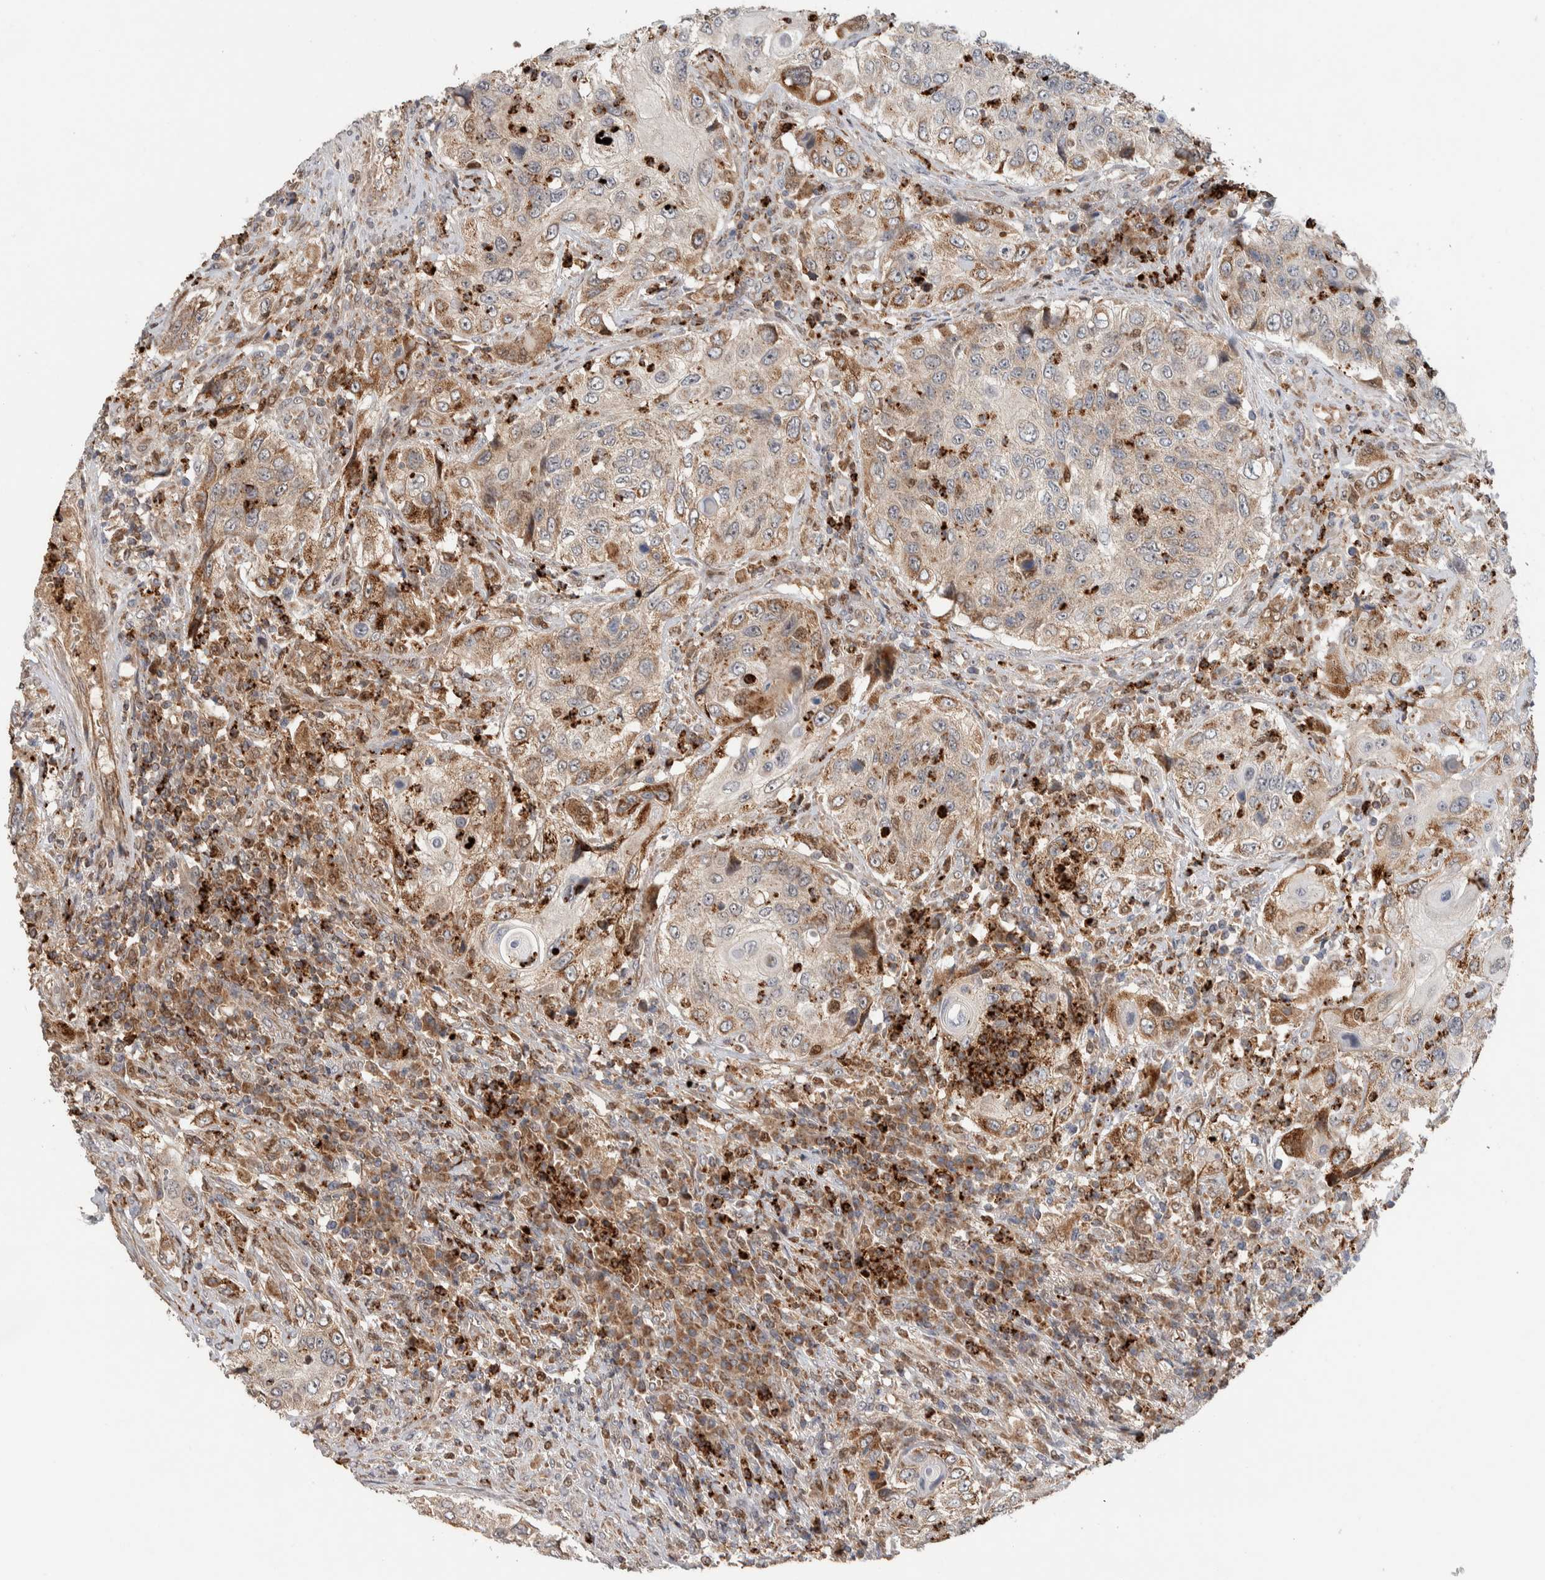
{"staining": {"intensity": "weak", "quantity": ">75%", "location": "cytoplasmic/membranous"}, "tissue": "urothelial cancer", "cell_type": "Tumor cells", "image_type": "cancer", "snomed": [{"axis": "morphology", "description": "Urothelial carcinoma, High grade"}, {"axis": "topography", "description": "Urinary bladder"}], "caption": "About >75% of tumor cells in human high-grade urothelial carcinoma show weak cytoplasmic/membranous protein staining as visualized by brown immunohistochemical staining.", "gene": "VPS53", "patient": {"sex": "female", "age": 60}}